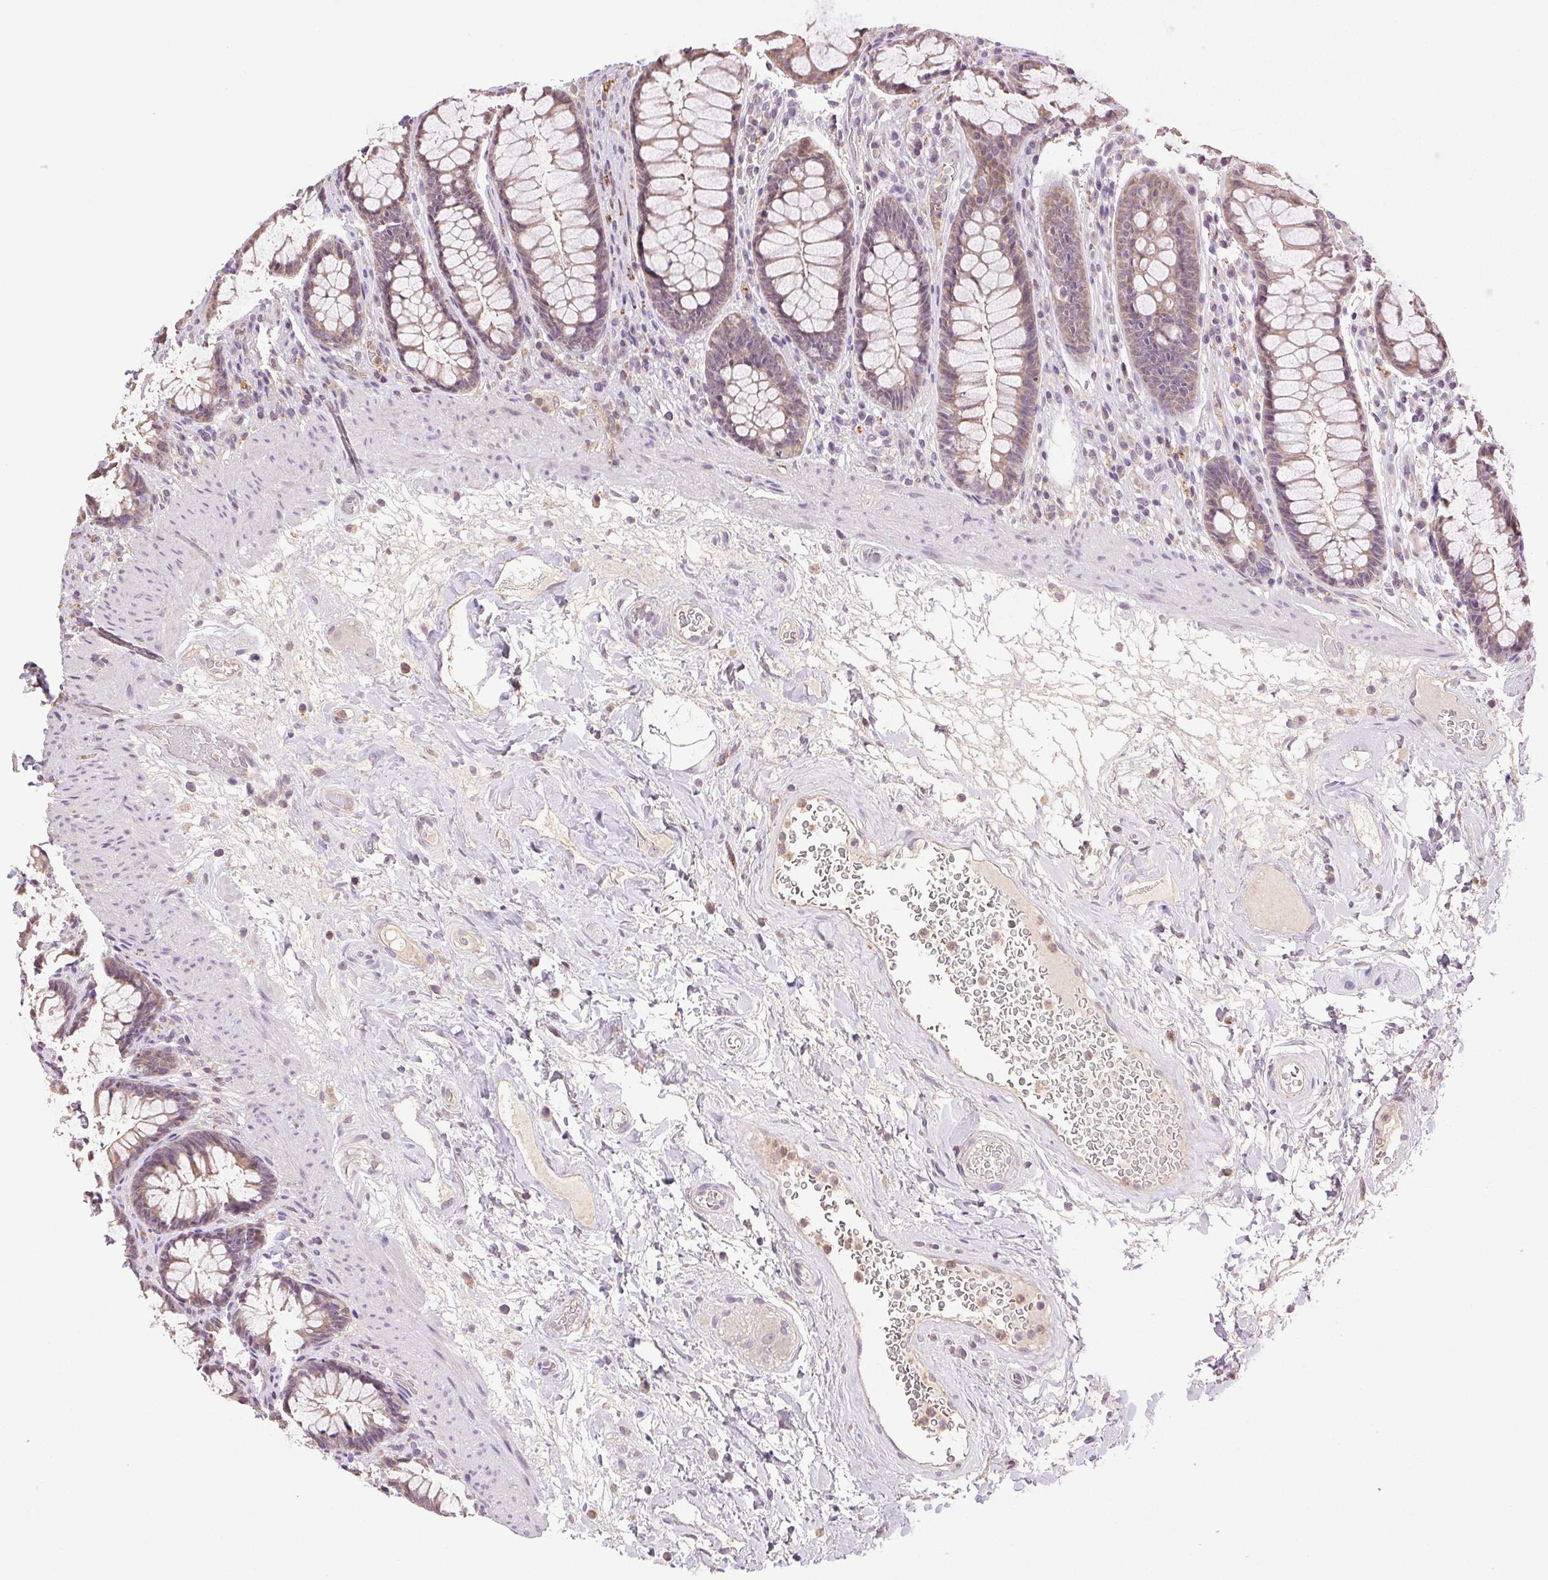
{"staining": {"intensity": "weak", "quantity": "25%-75%", "location": "cytoplasmic/membranous"}, "tissue": "rectum", "cell_type": "Glandular cells", "image_type": "normal", "snomed": [{"axis": "morphology", "description": "Normal tissue, NOS"}, {"axis": "topography", "description": "Rectum"}], "caption": "Protein staining by immunohistochemistry (IHC) demonstrates weak cytoplasmic/membranous expression in approximately 25%-75% of glandular cells in normal rectum.", "gene": "TMEM253", "patient": {"sex": "male", "age": 72}}